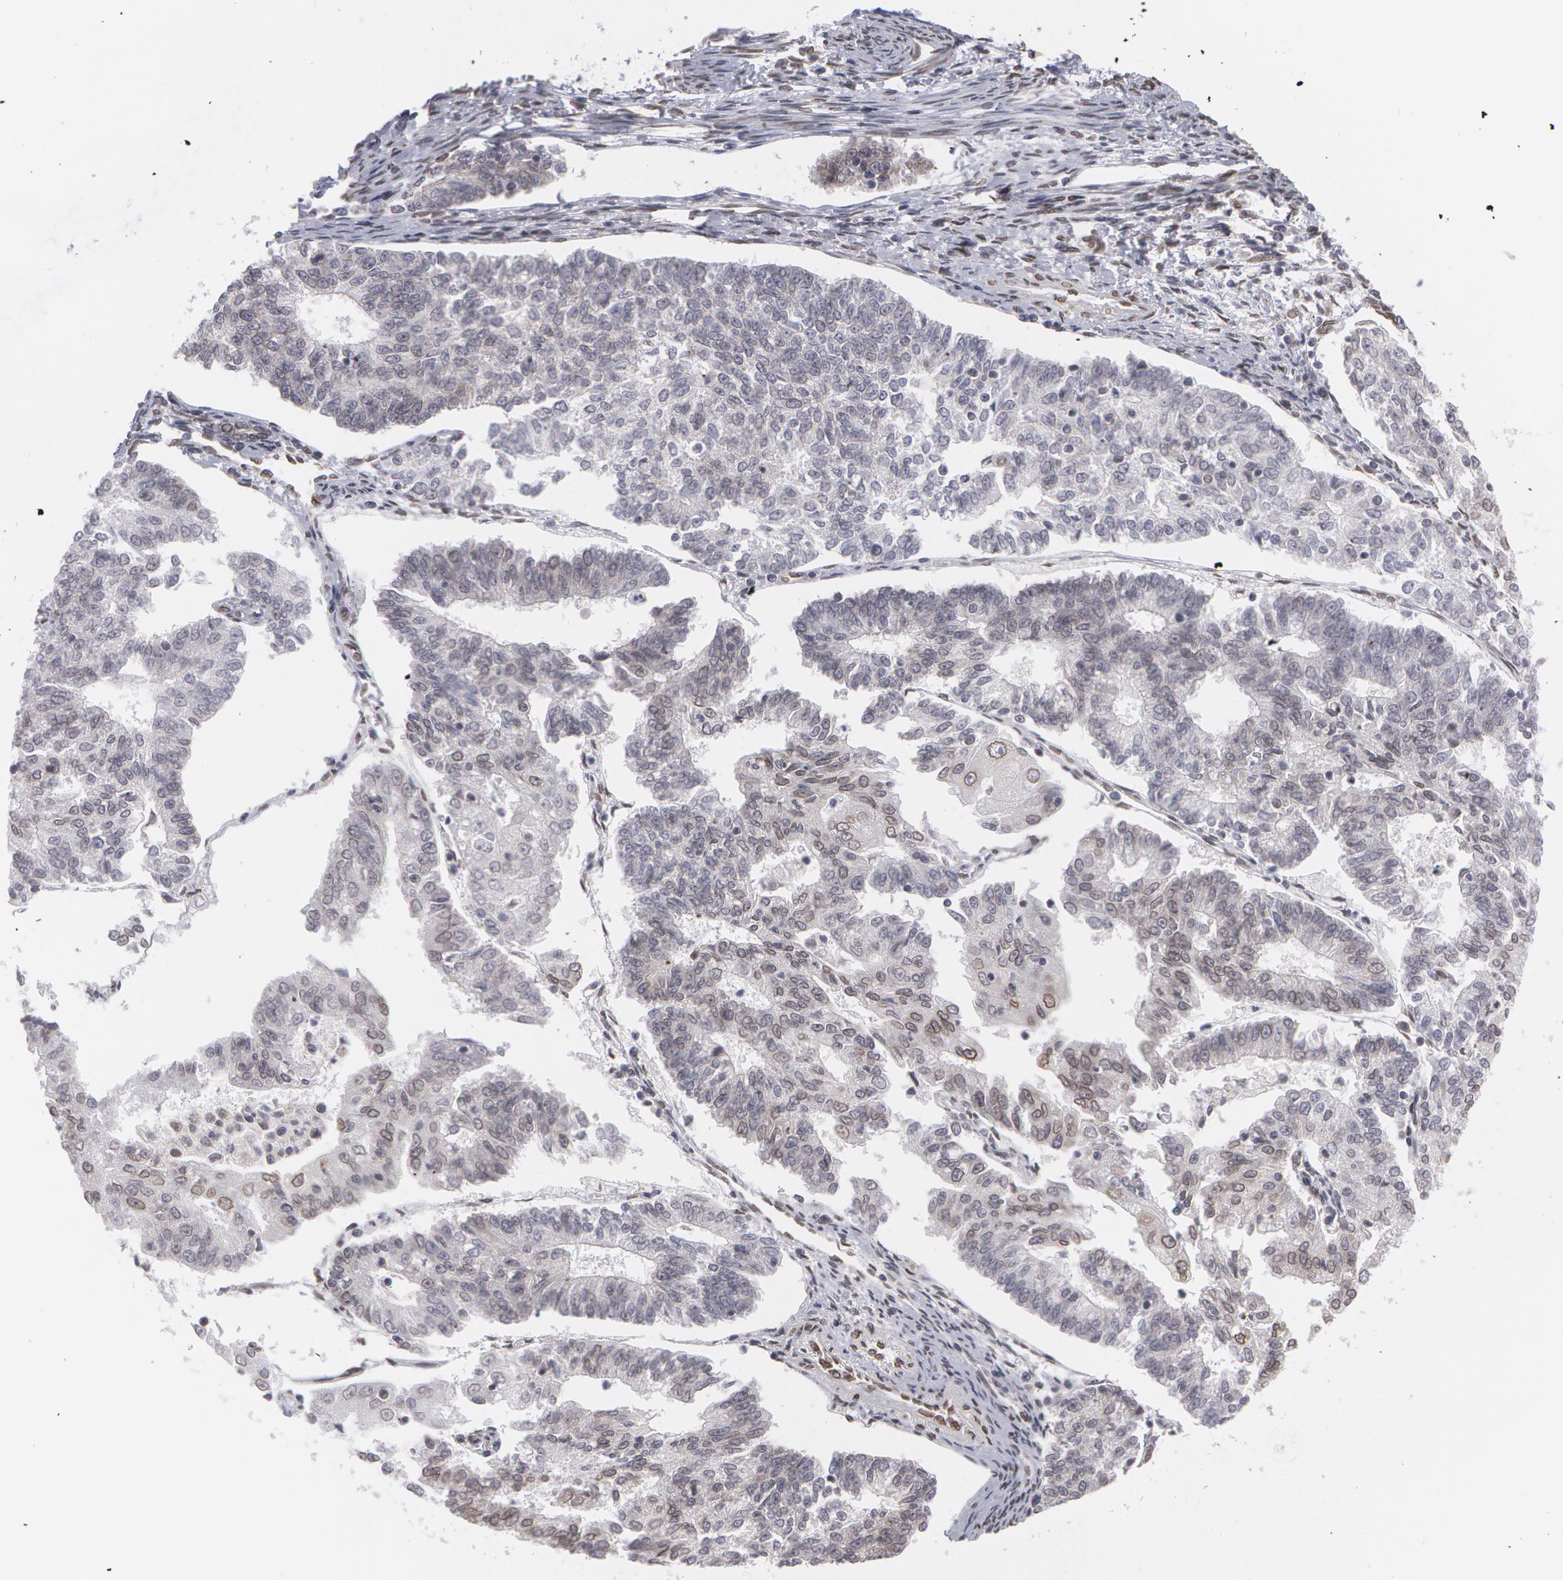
{"staining": {"intensity": "weak", "quantity": "<25%", "location": "nuclear"}, "tissue": "endometrial cancer", "cell_type": "Tumor cells", "image_type": "cancer", "snomed": [{"axis": "morphology", "description": "Adenocarcinoma, NOS"}, {"axis": "topography", "description": "Endometrium"}], "caption": "This is an immunohistochemistry (IHC) histopathology image of endometrial cancer (adenocarcinoma). There is no positivity in tumor cells.", "gene": "EMD", "patient": {"sex": "female", "age": 56}}